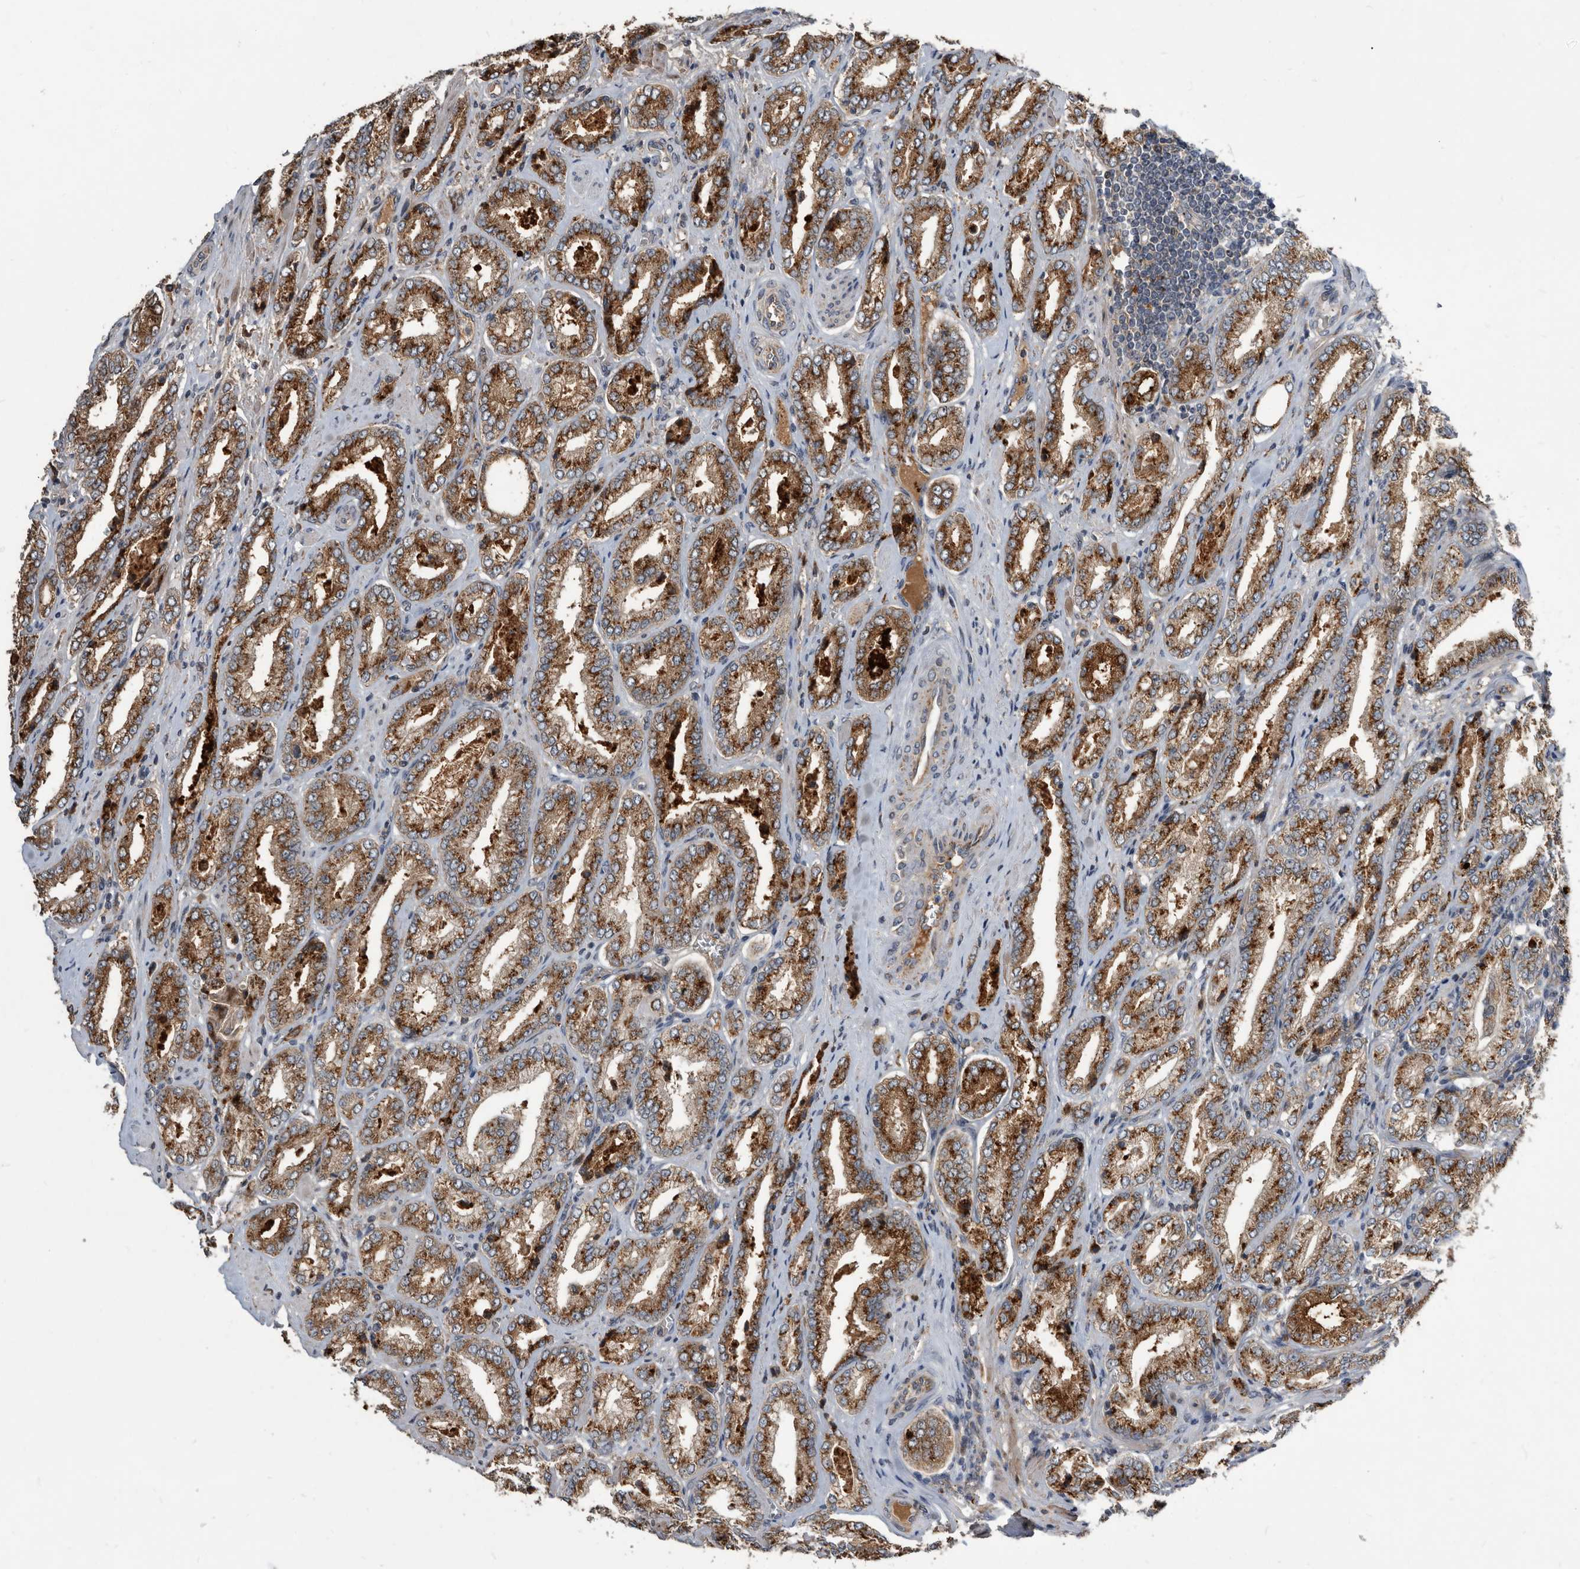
{"staining": {"intensity": "strong", "quantity": ">75%", "location": "cytoplasmic/membranous"}, "tissue": "prostate cancer", "cell_type": "Tumor cells", "image_type": "cancer", "snomed": [{"axis": "morphology", "description": "Adenocarcinoma, Low grade"}, {"axis": "topography", "description": "Prostate"}], "caption": "Low-grade adenocarcinoma (prostate) was stained to show a protein in brown. There is high levels of strong cytoplasmic/membranous positivity in about >75% of tumor cells.", "gene": "PI15", "patient": {"sex": "male", "age": 62}}